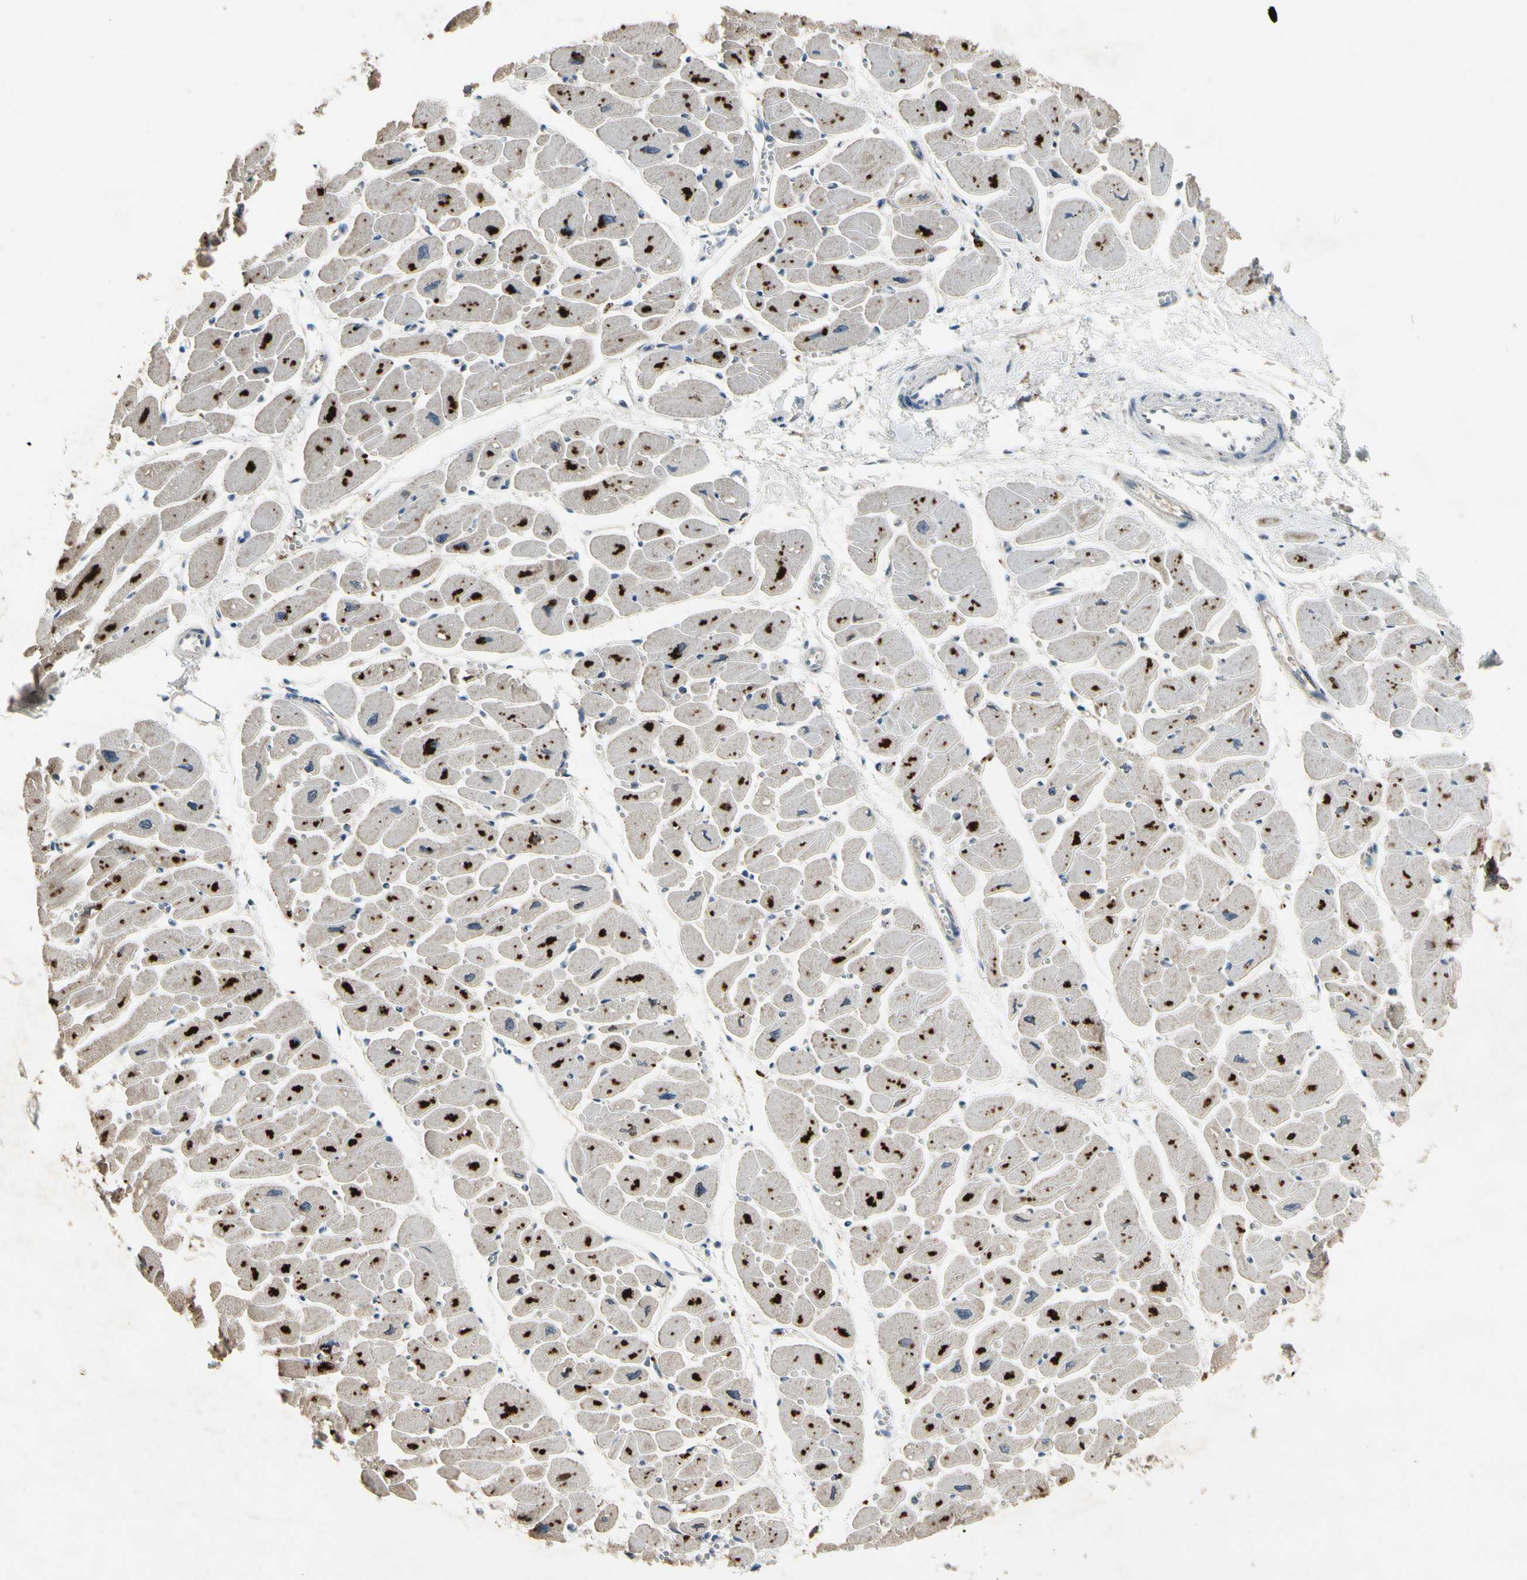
{"staining": {"intensity": "strong", "quantity": "25%-75%", "location": "cytoplasmic/membranous"}, "tissue": "heart muscle", "cell_type": "Cardiomyocytes", "image_type": "normal", "snomed": [{"axis": "morphology", "description": "Normal tissue, NOS"}, {"axis": "topography", "description": "Heart"}], "caption": "Unremarkable heart muscle reveals strong cytoplasmic/membranous positivity in approximately 25%-75% of cardiomyocytes, visualized by immunohistochemistry.", "gene": "NMI", "patient": {"sex": "female", "age": 54}}